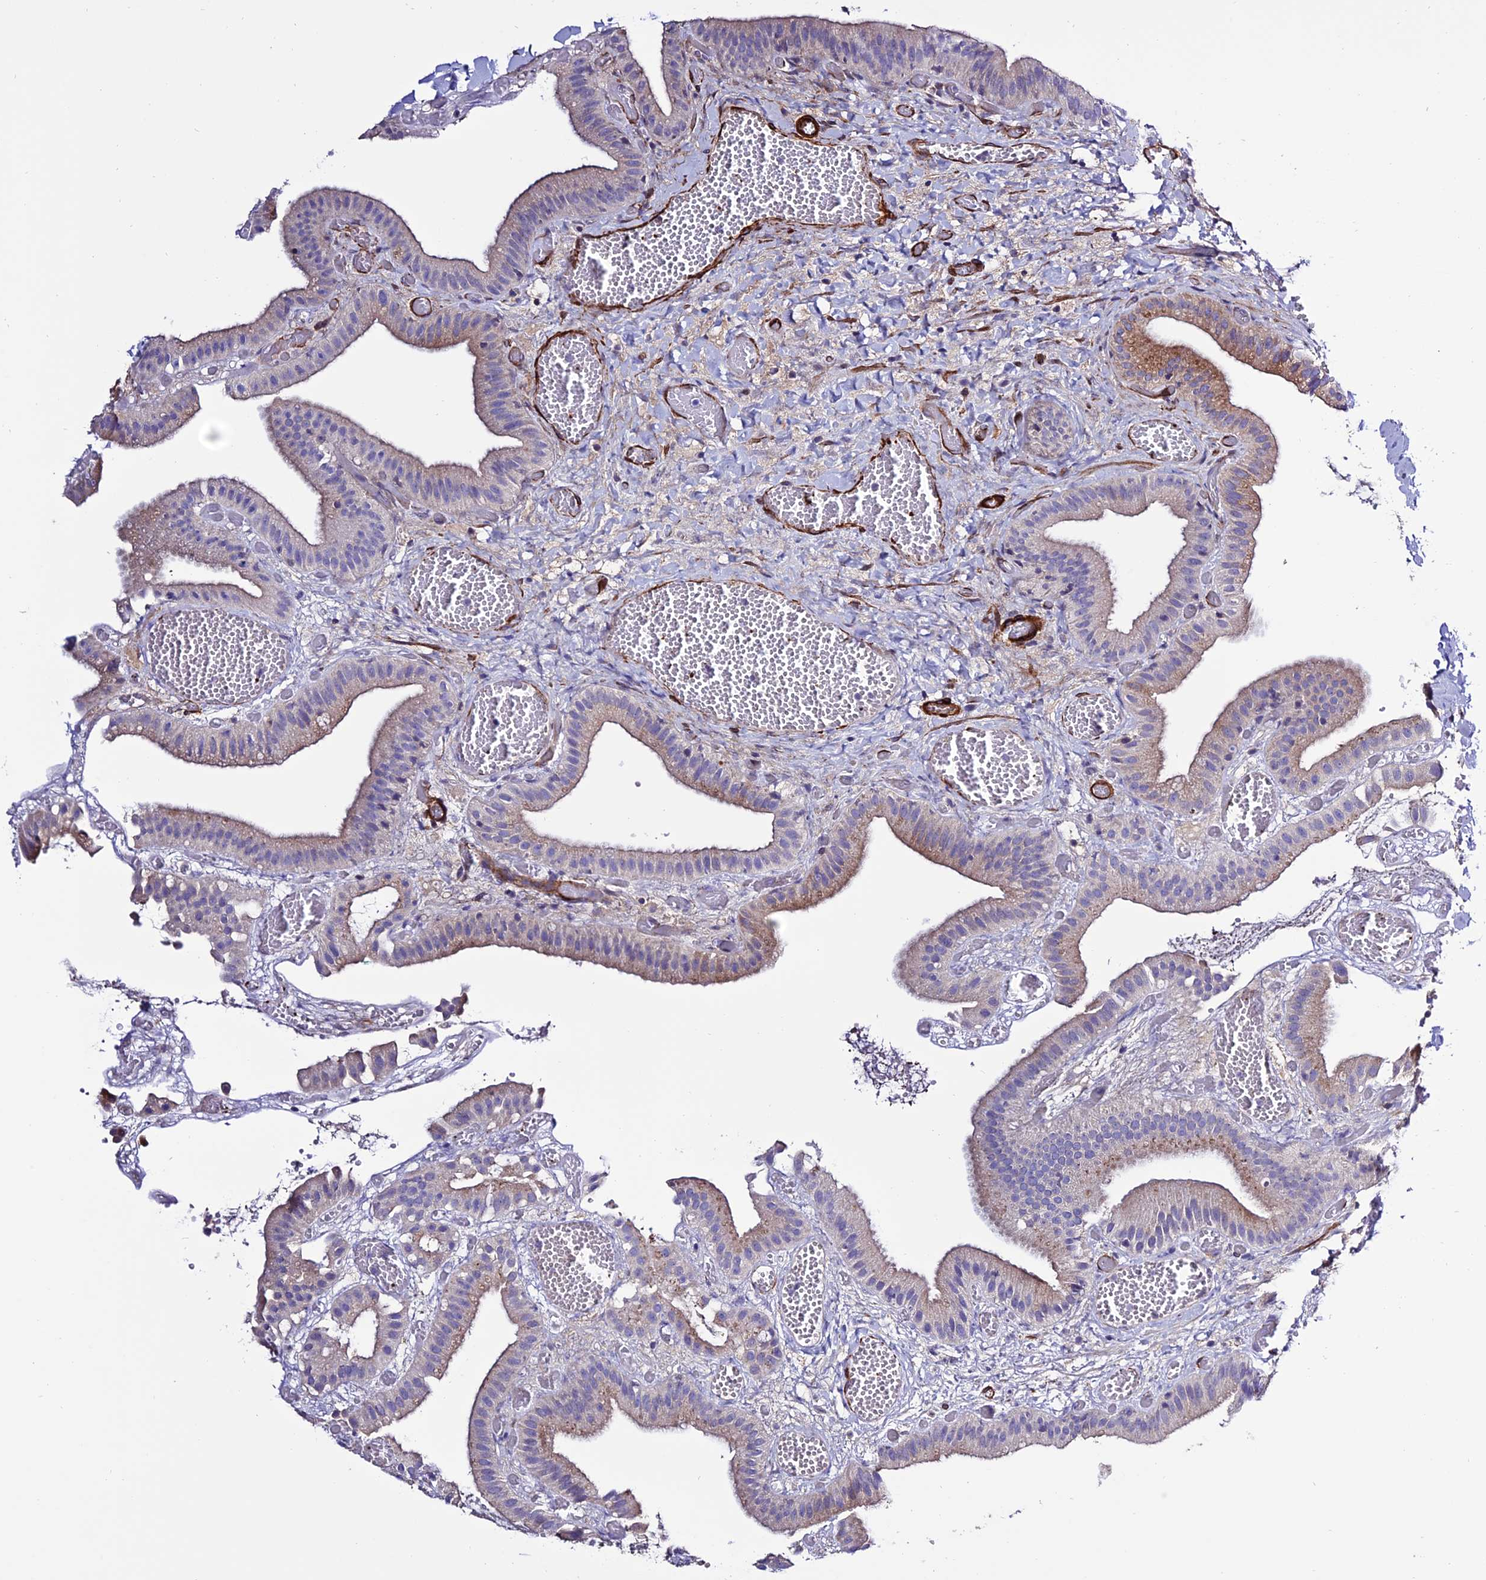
{"staining": {"intensity": "weak", "quantity": "25%-75%", "location": "cytoplasmic/membranous"}, "tissue": "gallbladder", "cell_type": "Glandular cells", "image_type": "normal", "snomed": [{"axis": "morphology", "description": "Normal tissue, NOS"}, {"axis": "topography", "description": "Gallbladder"}], "caption": "Gallbladder stained with a brown dye shows weak cytoplasmic/membranous positive expression in about 25%-75% of glandular cells.", "gene": "REX1BD", "patient": {"sex": "female", "age": 64}}